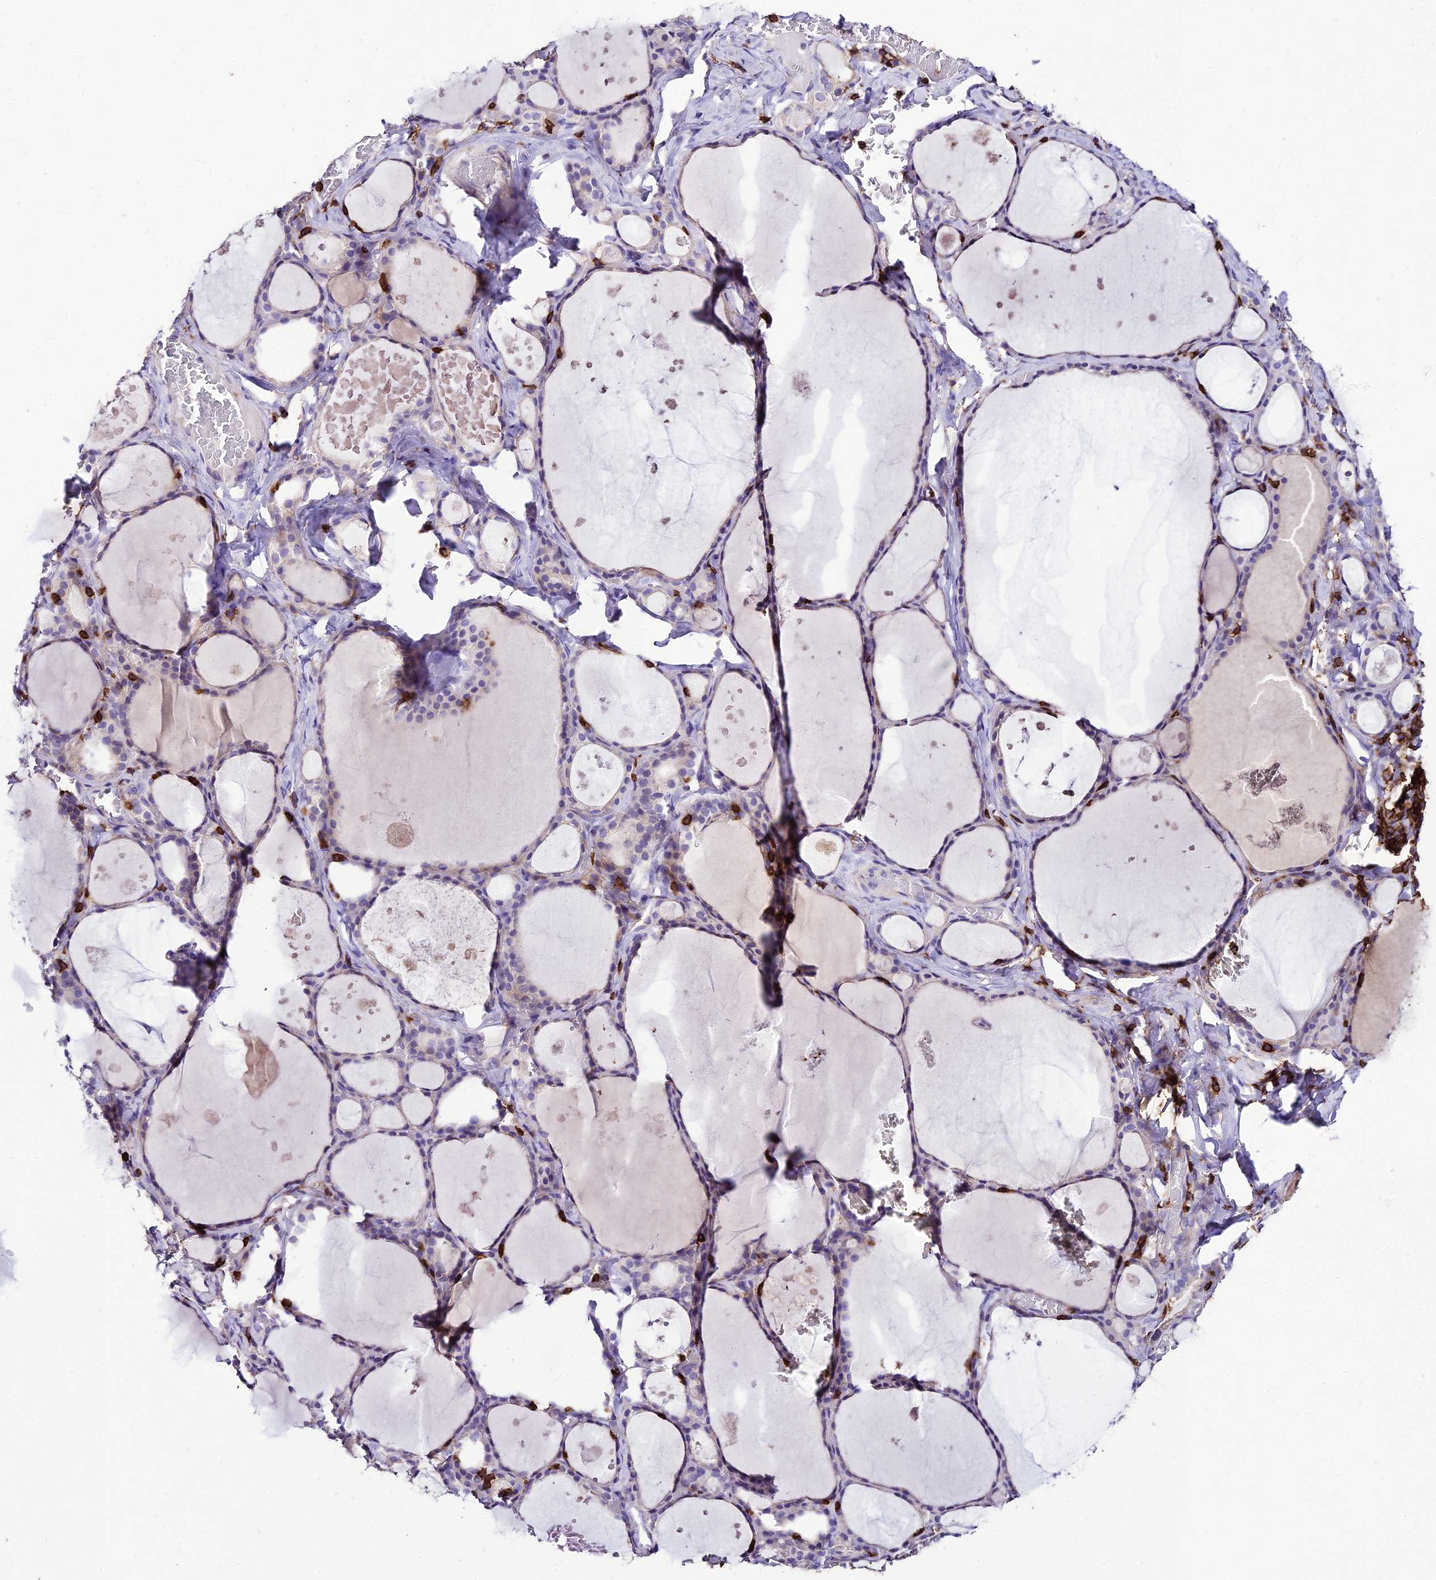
{"staining": {"intensity": "negative", "quantity": "none", "location": "none"}, "tissue": "thyroid gland", "cell_type": "Glandular cells", "image_type": "normal", "snomed": [{"axis": "morphology", "description": "Normal tissue, NOS"}, {"axis": "topography", "description": "Thyroid gland"}], "caption": "Micrograph shows no protein expression in glandular cells of unremarkable thyroid gland.", "gene": "PTPRCAP", "patient": {"sex": "male", "age": 56}}